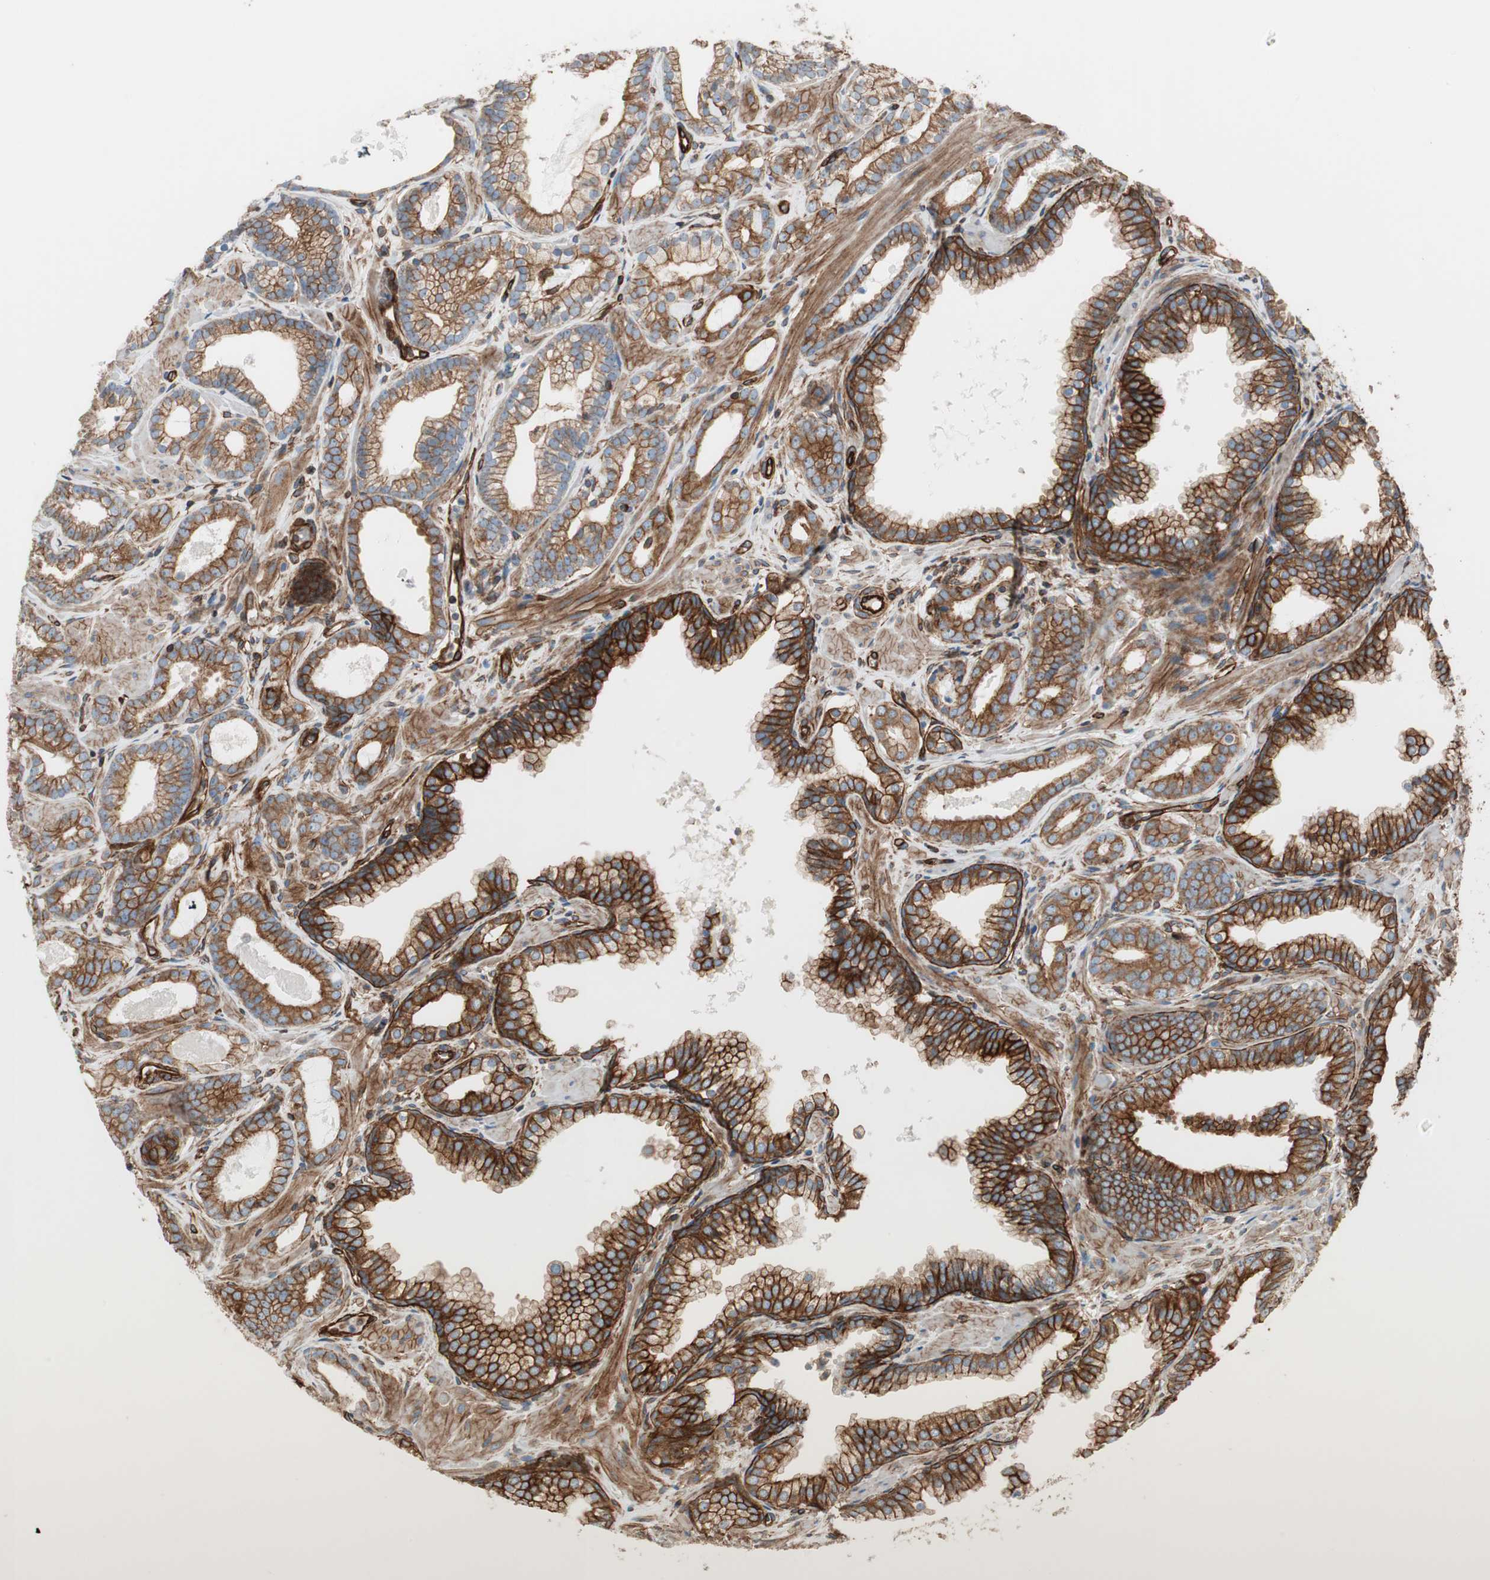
{"staining": {"intensity": "moderate", "quantity": ">75%", "location": "cytoplasmic/membranous"}, "tissue": "prostate cancer", "cell_type": "Tumor cells", "image_type": "cancer", "snomed": [{"axis": "morphology", "description": "Adenocarcinoma, Low grade"}, {"axis": "topography", "description": "Prostate"}], "caption": "Brown immunohistochemical staining in prostate low-grade adenocarcinoma exhibits moderate cytoplasmic/membranous expression in approximately >75% of tumor cells.", "gene": "TCTA", "patient": {"sex": "male", "age": 57}}